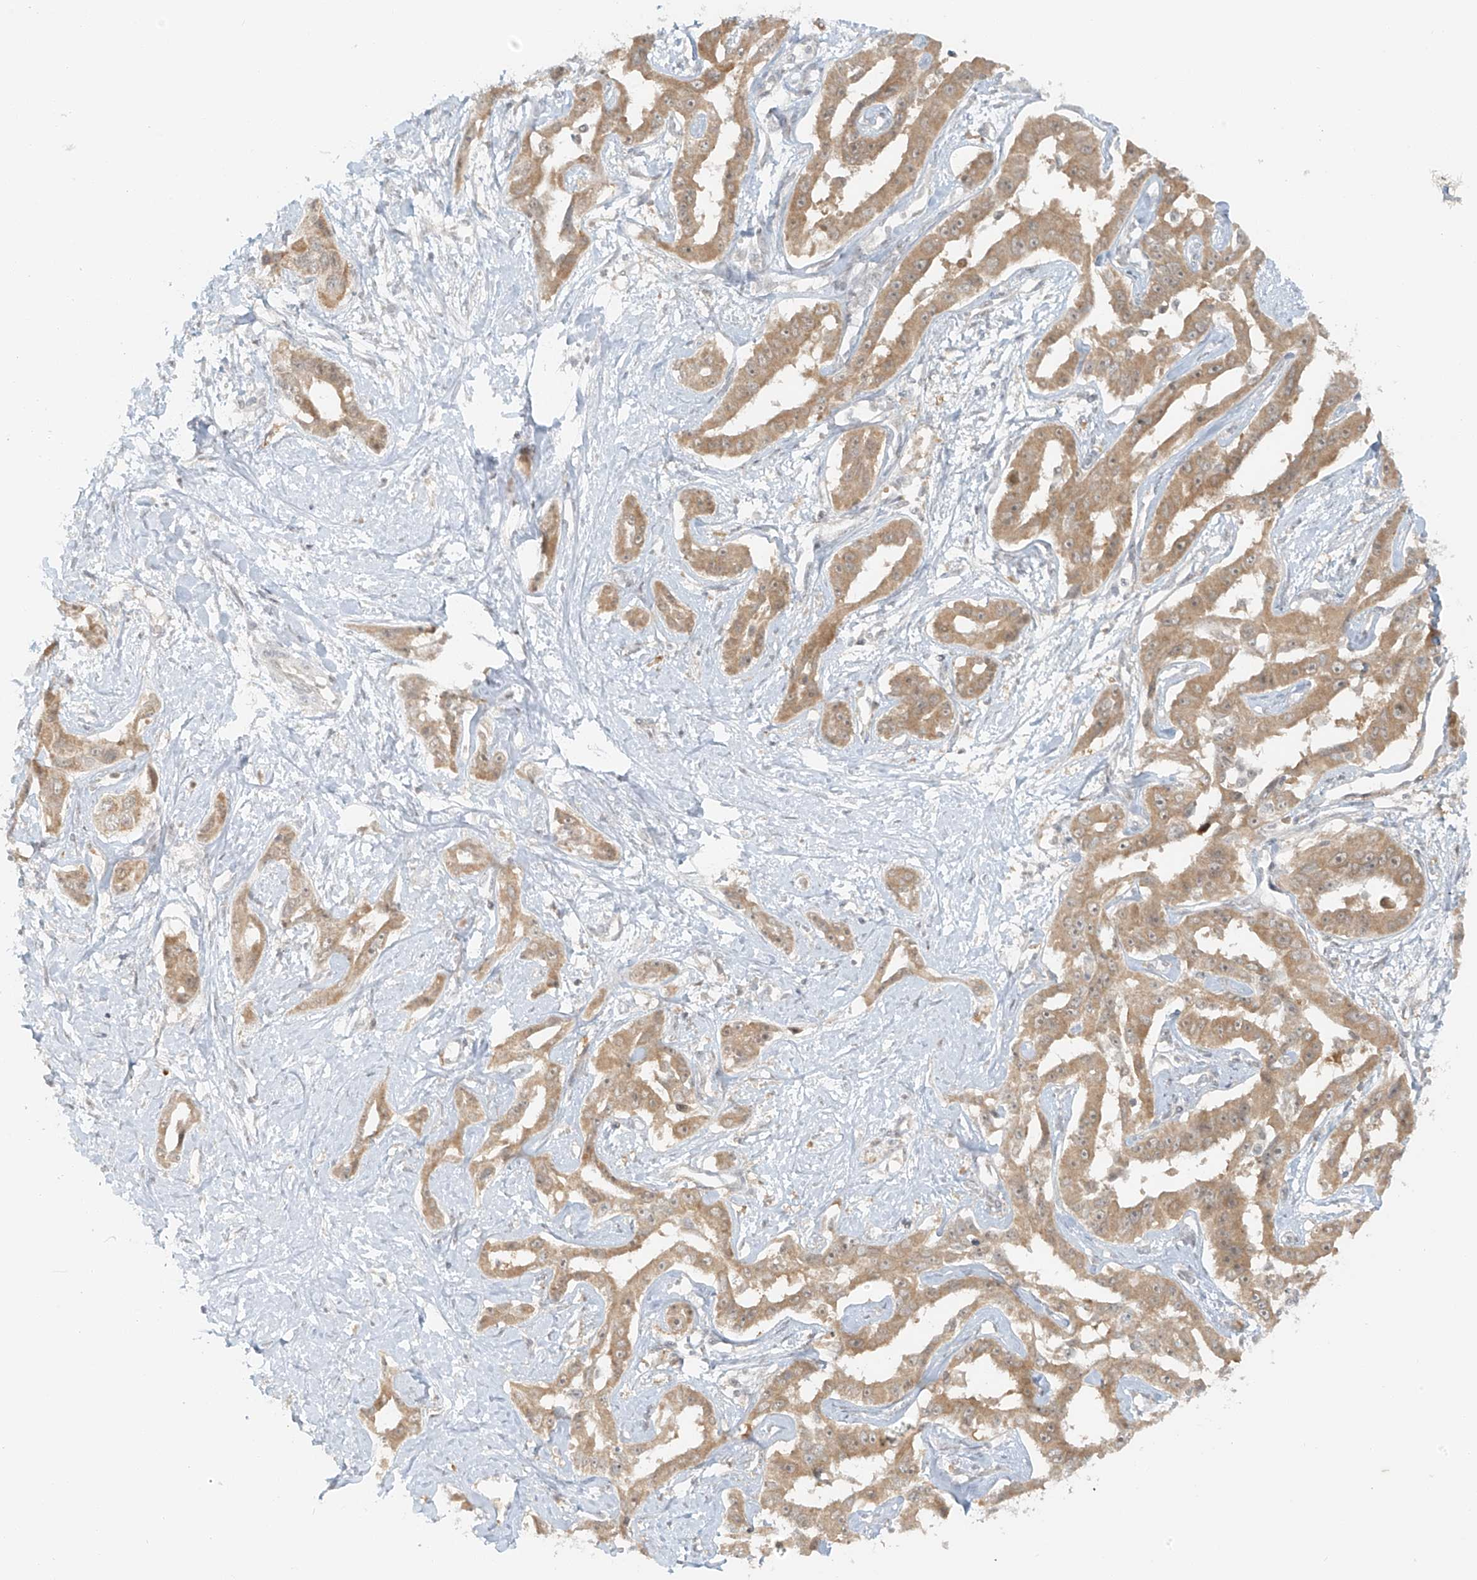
{"staining": {"intensity": "moderate", "quantity": ">75%", "location": "cytoplasmic/membranous"}, "tissue": "liver cancer", "cell_type": "Tumor cells", "image_type": "cancer", "snomed": [{"axis": "morphology", "description": "Cholangiocarcinoma"}, {"axis": "topography", "description": "Liver"}], "caption": "Immunohistochemistry image of cholangiocarcinoma (liver) stained for a protein (brown), which reveals medium levels of moderate cytoplasmic/membranous expression in approximately >75% of tumor cells.", "gene": "MIPEP", "patient": {"sex": "male", "age": 59}}